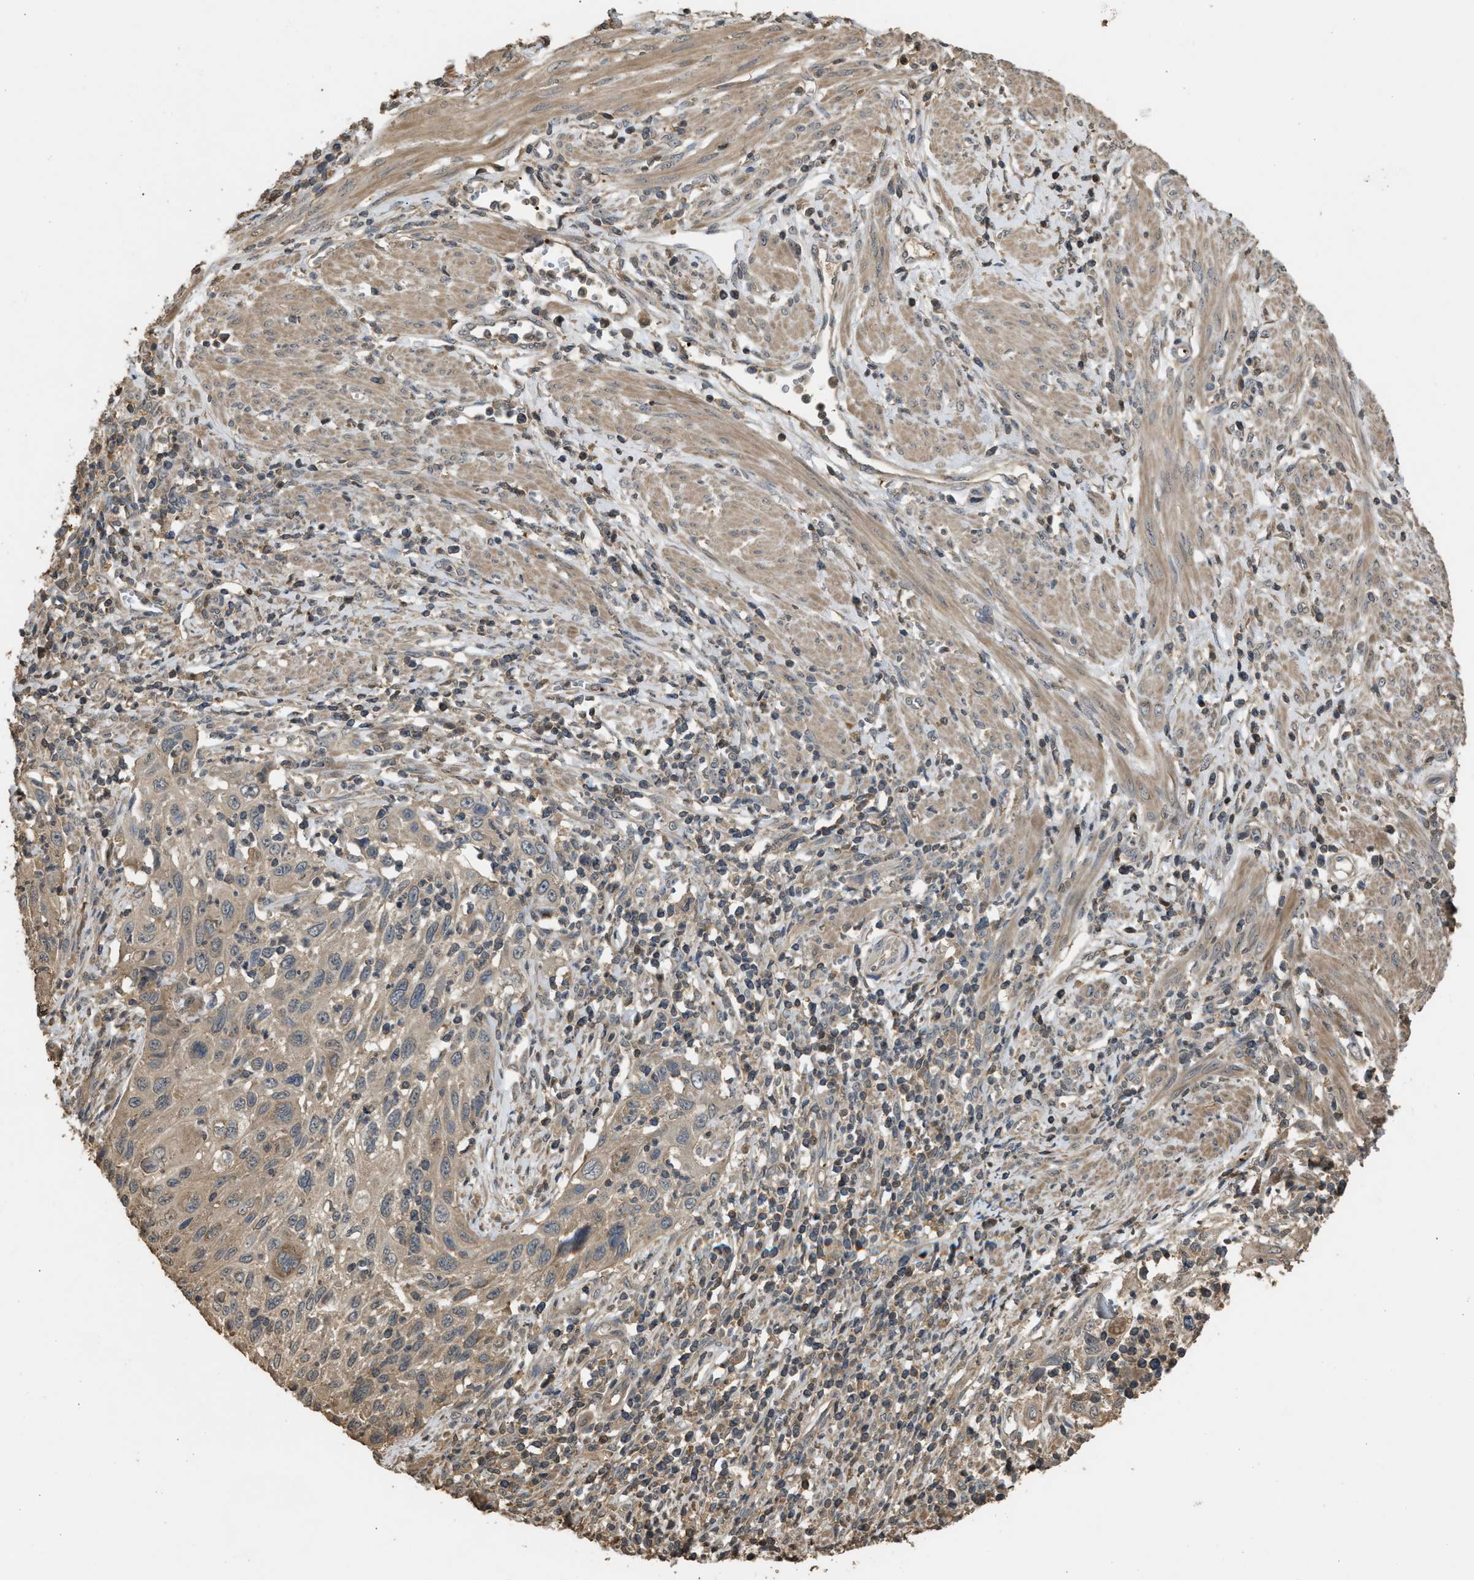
{"staining": {"intensity": "weak", "quantity": "<25%", "location": "cytoplasmic/membranous"}, "tissue": "cervical cancer", "cell_type": "Tumor cells", "image_type": "cancer", "snomed": [{"axis": "morphology", "description": "Squamous cell carcinoma, NOS"}, {"axis": "topography", "description": "Cervix"}], "caption": "Protein analysis of cervical cancer (squamous cell carcinoma) displays no significant positivity in tumor cells. (Brightfield microscopy of DAB IHC at high magnification).", "gene": "ARHGDIA", "patient": {"sex": "female", "age": 70}}